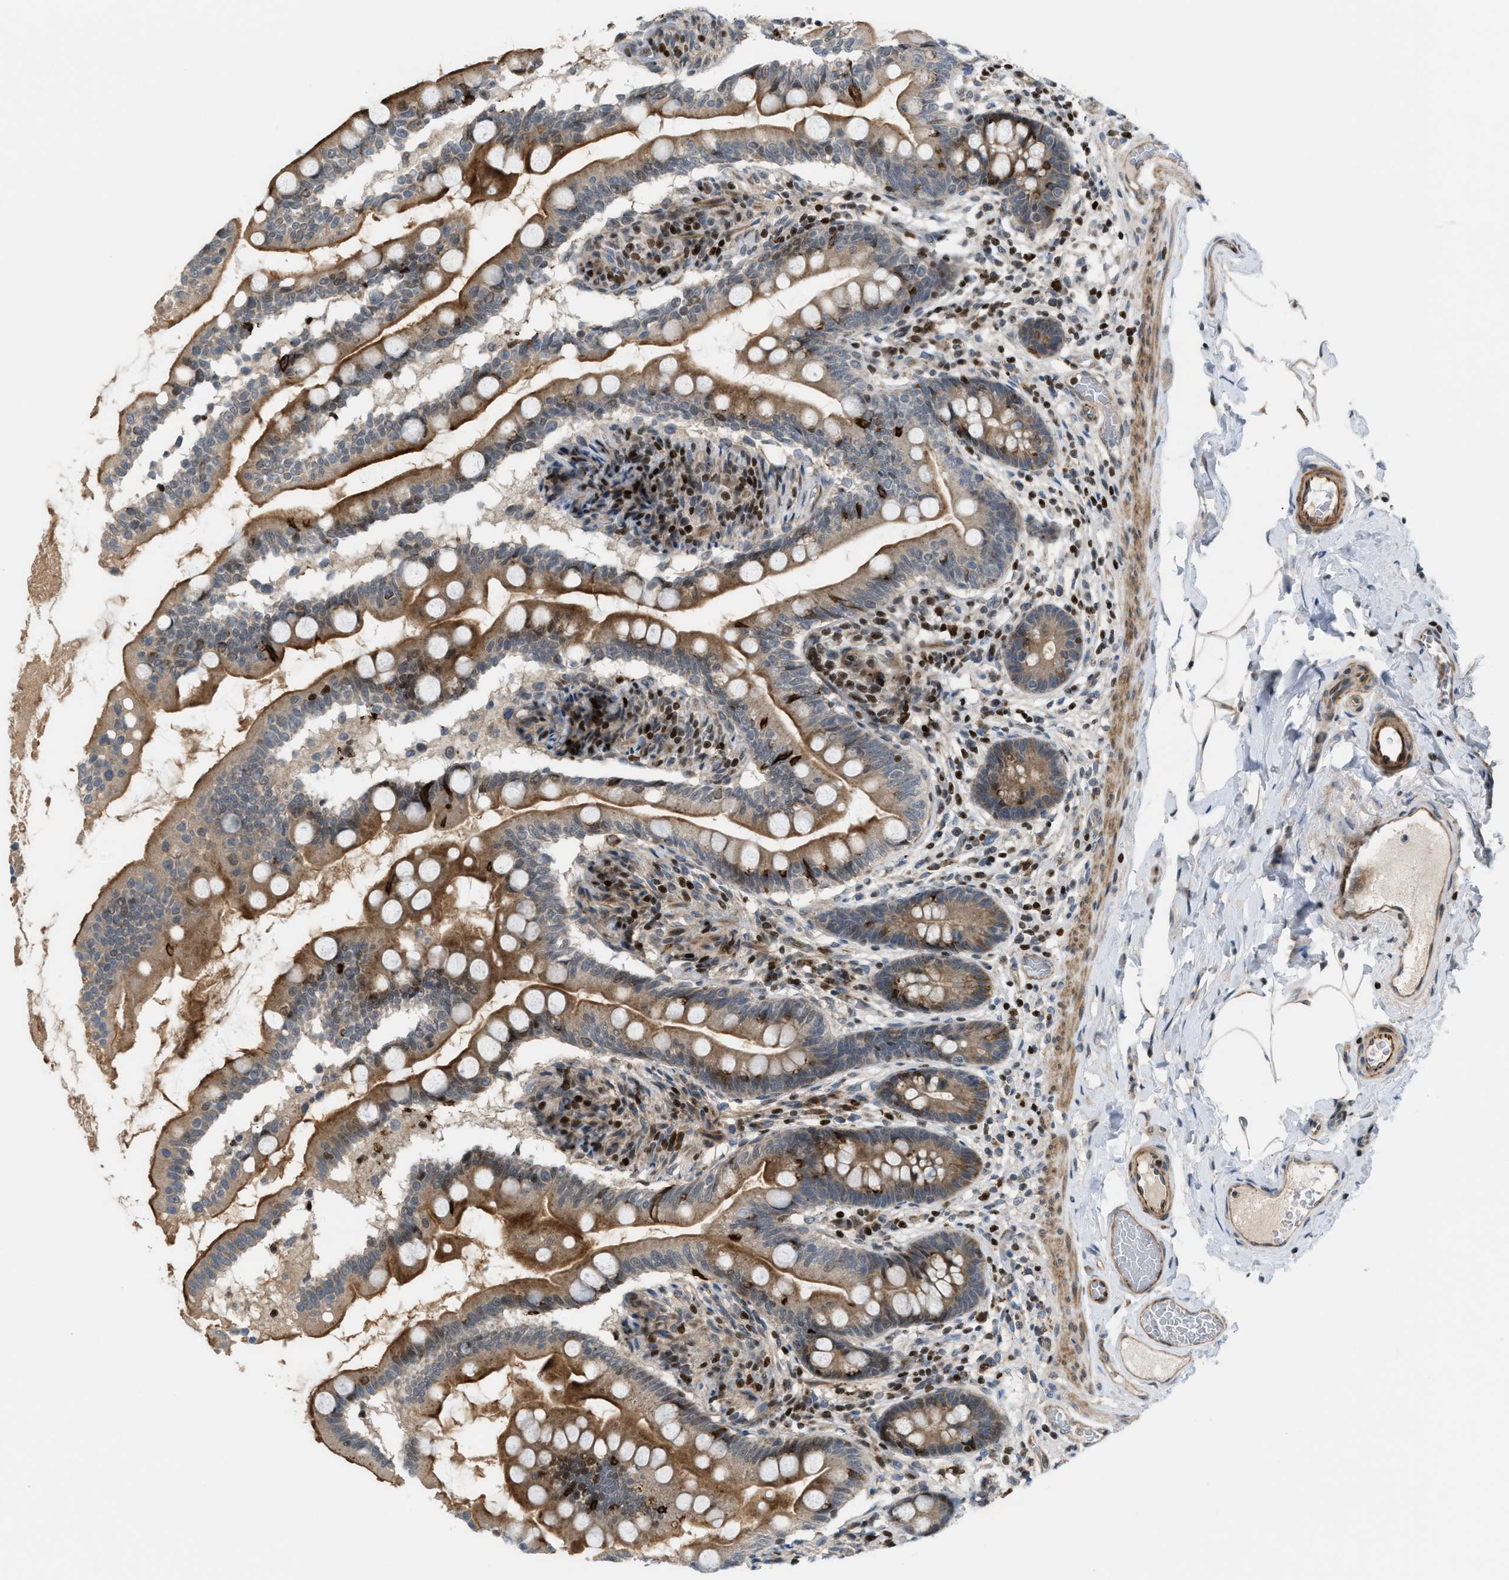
{"staining": {"intensity": "strong", "quantity": ">75%", "location": "cytoplasmic/membranous"}, "tissue": "small intestine", "cell_type": "Glandular cells", "image_type": "normal", "snomed": [{"axis": "morphology", "description": "Normal tissue, NOS"}, {"axis": "topography", "description": "Small intestine"}], "caption": "Glandular cells demonstrate strong cytoplasmic/membranous expression in approximately >75% of cells in normal small intestine.", "gene": "ZNF276", "patient": {"sex": "female", "age": 56}}